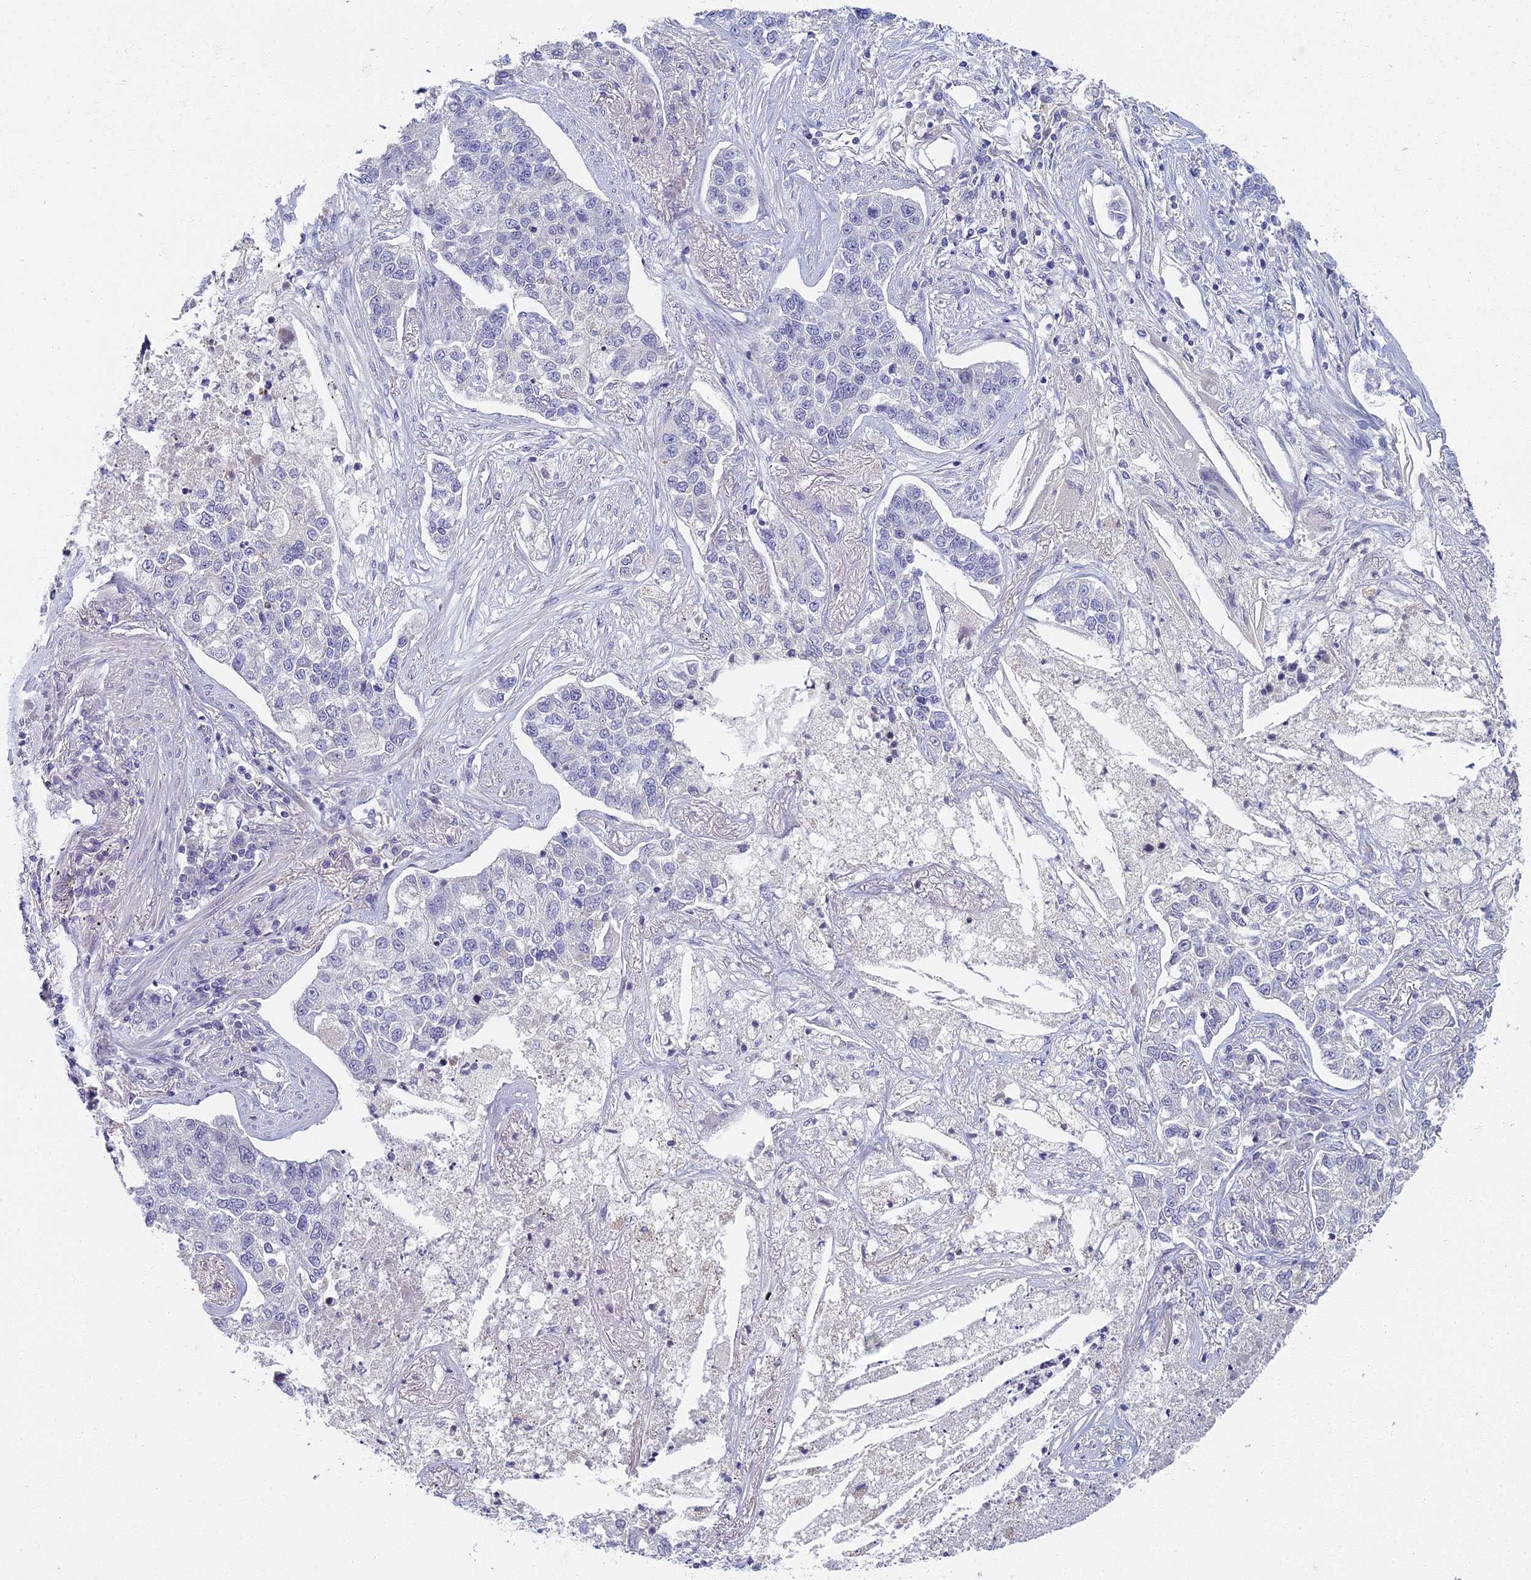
{"staining": {"intensity": "negative", "quantity": "none", "location": "none"}, "tissue": "lung cancer", "cell_type": "Tumor cells", "image_type": "cancer", "snomed": [{"axis": "morphology", "description": "Adenocarcinoma, NOS"}, {"axis": "topography", "description": "Lung"}], "caption": "IHC photomicrograph of neoplastic tissue: human lung cancer (adenocarcinoma) stained with DAB (3,3'-diaminobenzidine) exhibits no significant protein positivity in tumor cells.", "gene": "ARL15", "patient": {"sex": "male", "age": 49}}